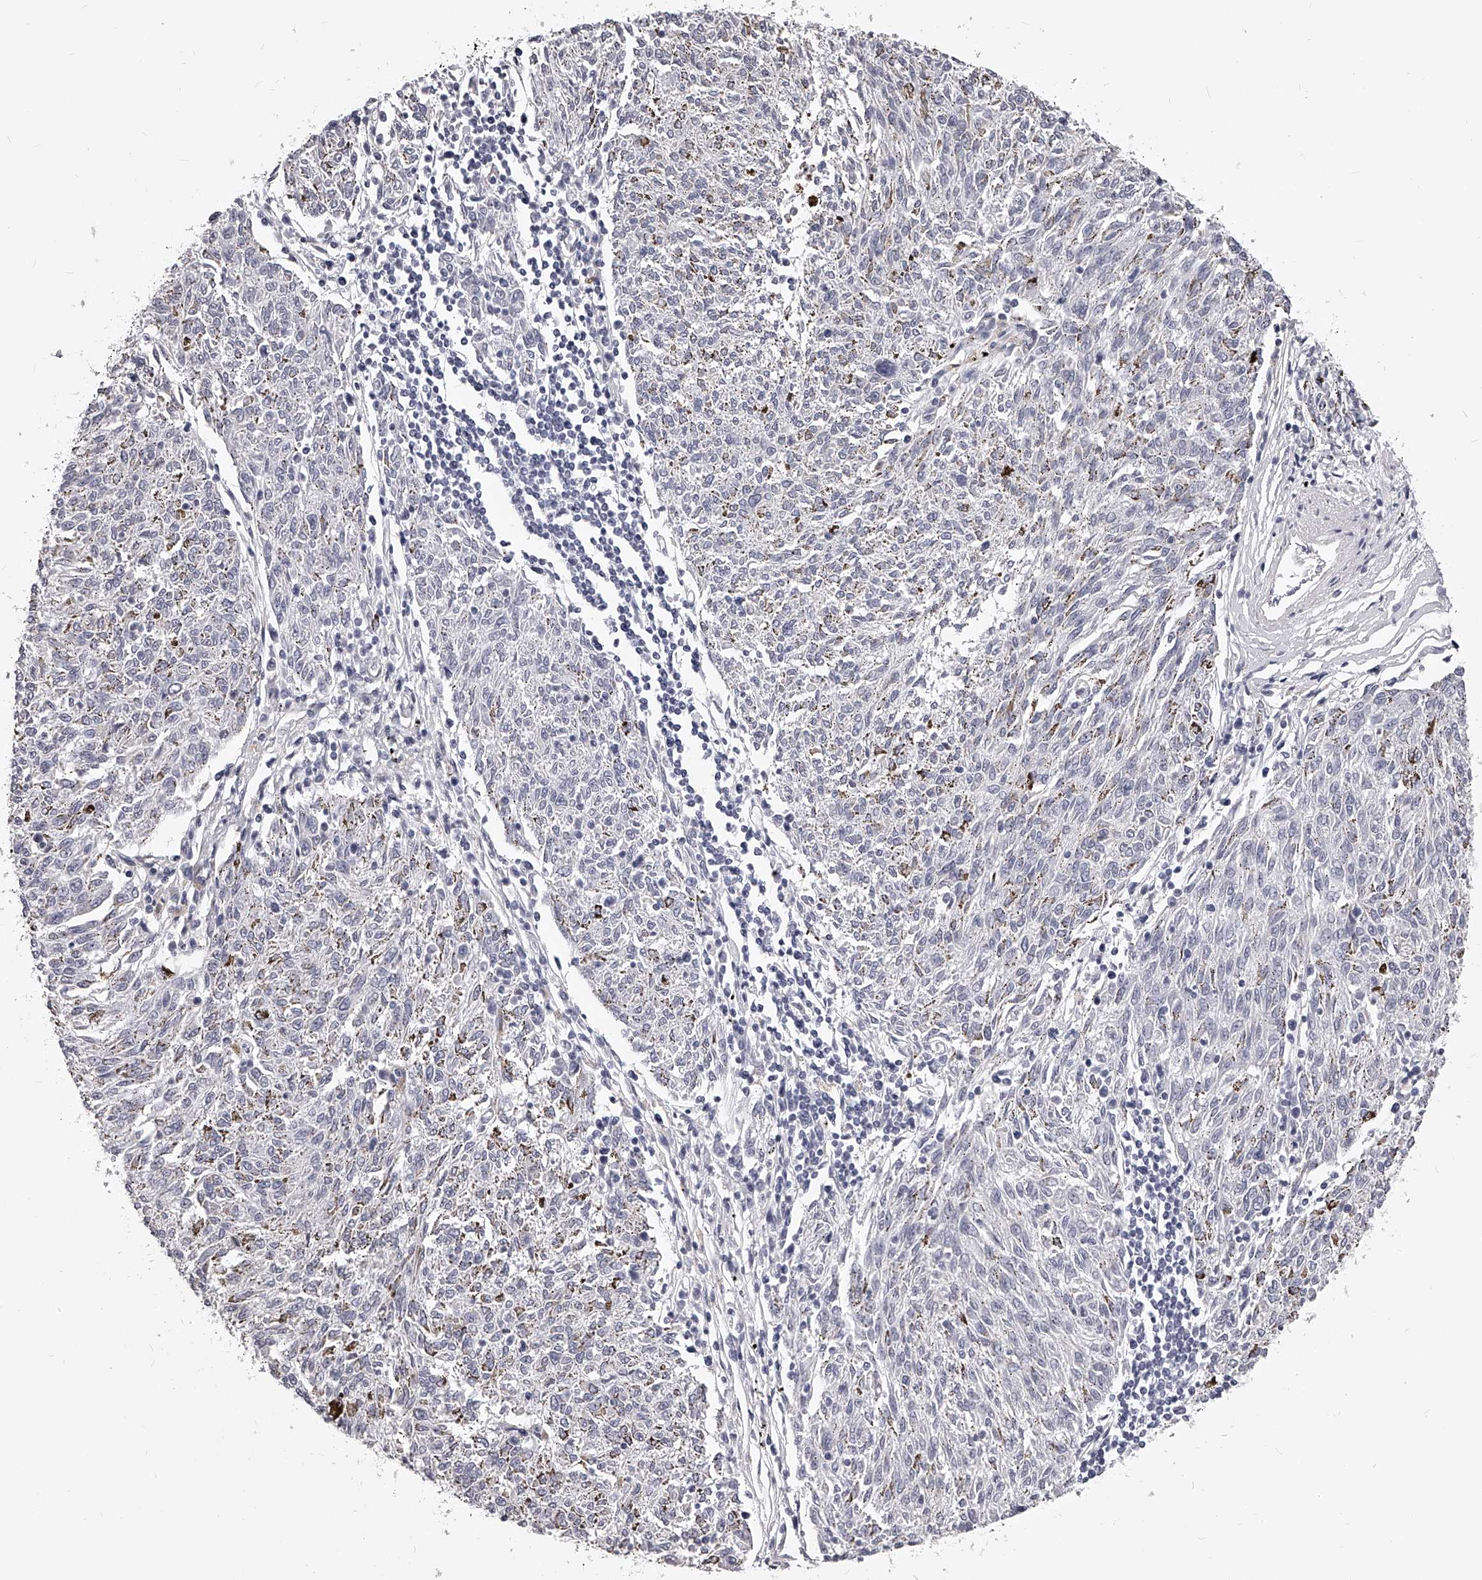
{"staining": {"intensity": "negative", "quantity": "none", "location": "none"}, "tissue": "melanoma", "cell_type": "Tumor cells", "image_type": "cancer", "snomed": [{"axis": "morphology", "description": "Malignant melanoma, NOS"}, {"axis": "topography", "description": "Skin"}], "caption": "Tumor cells are negative for protein expression in human melanoma.", "gene": "DMRT1", "patient": {"sex": "female", "age": 72}}